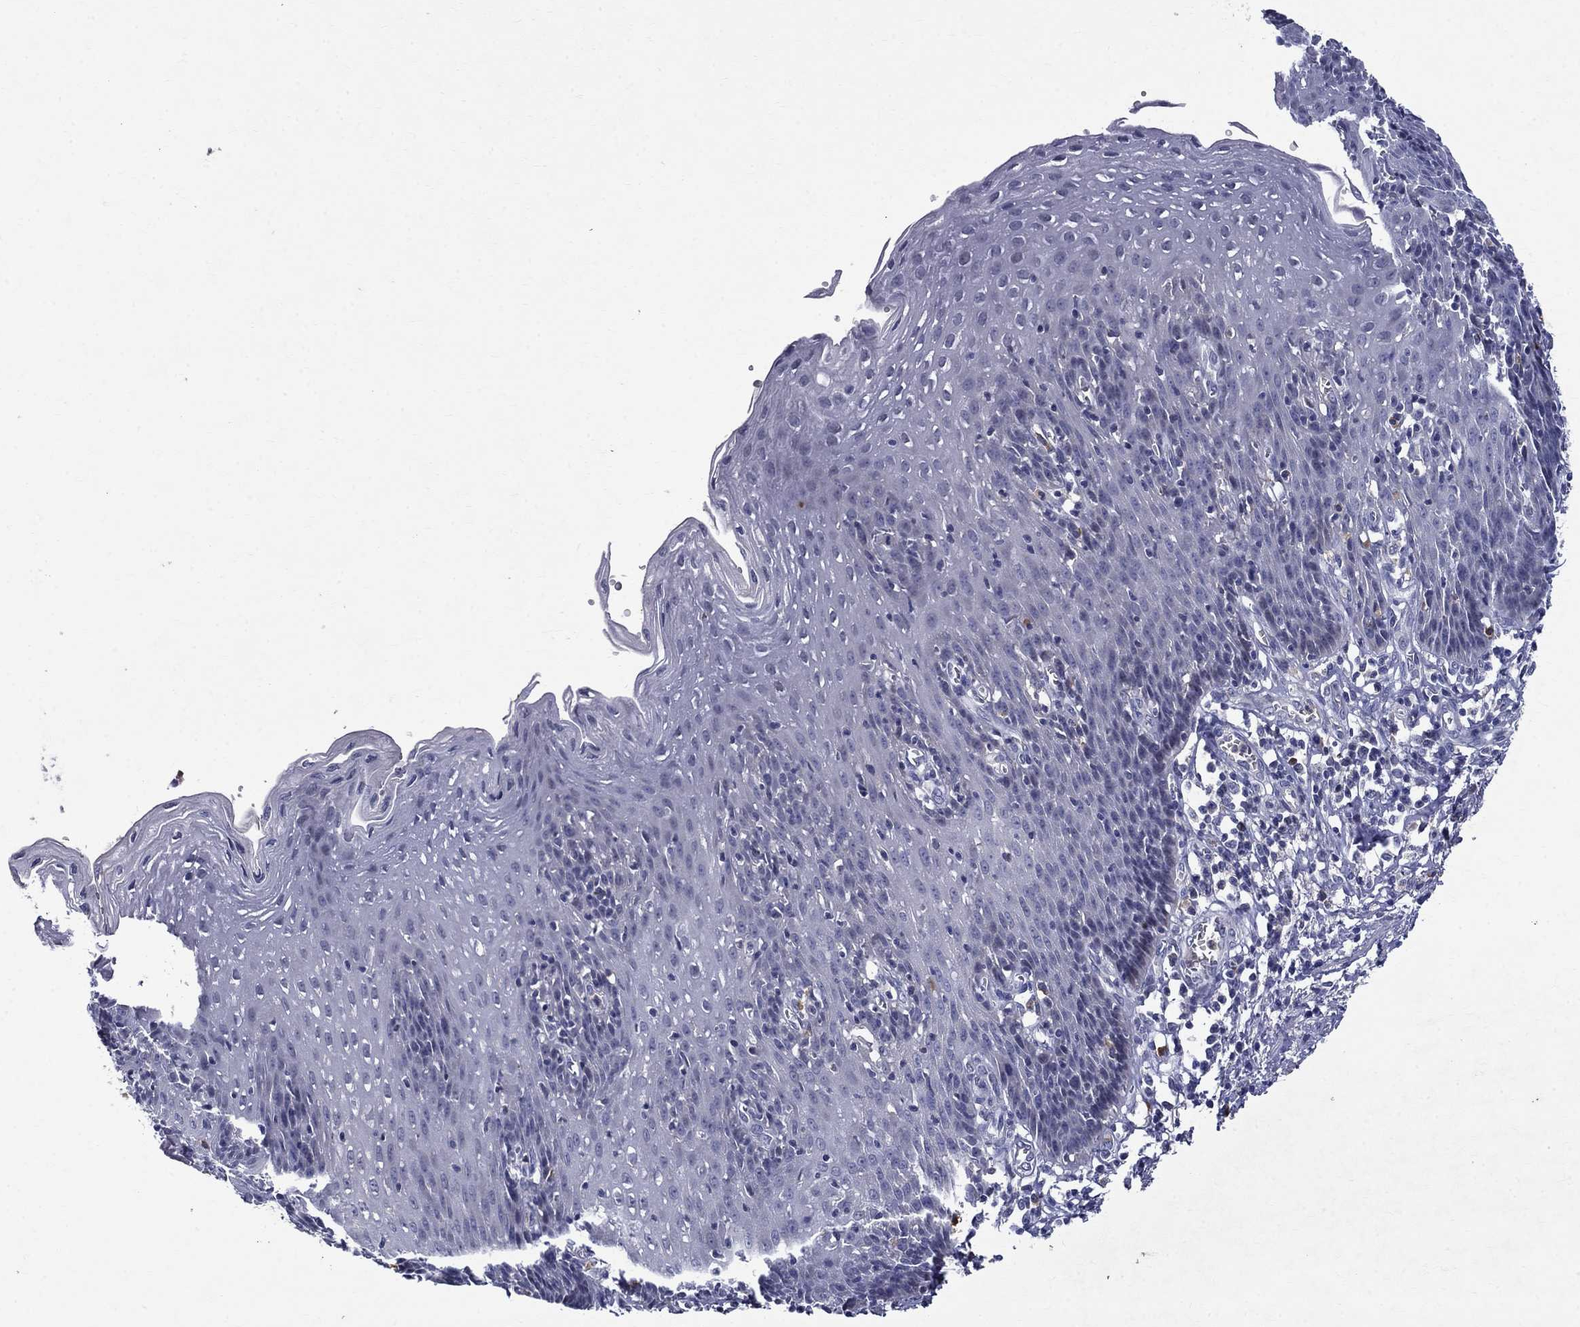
{"staining": {"intensity": "negative", "quantity": "none", "location": "none"}, "tissue": "esophagus", "cell_type": "Squamous epithelial cells", "image_type": "normal", "snomed": [{"axis": "morphology", "description": "Normal tissue, NOS"}, {"axis": "topography", "description": "Esophagus"}], "caption": "Image shows no significant protein expression in squamous epithelial cells of unremarkable esophagus. Nuclei are stained in blue.", "gene": "STAB2", "patient": {"sex": "male", "age": 57}}